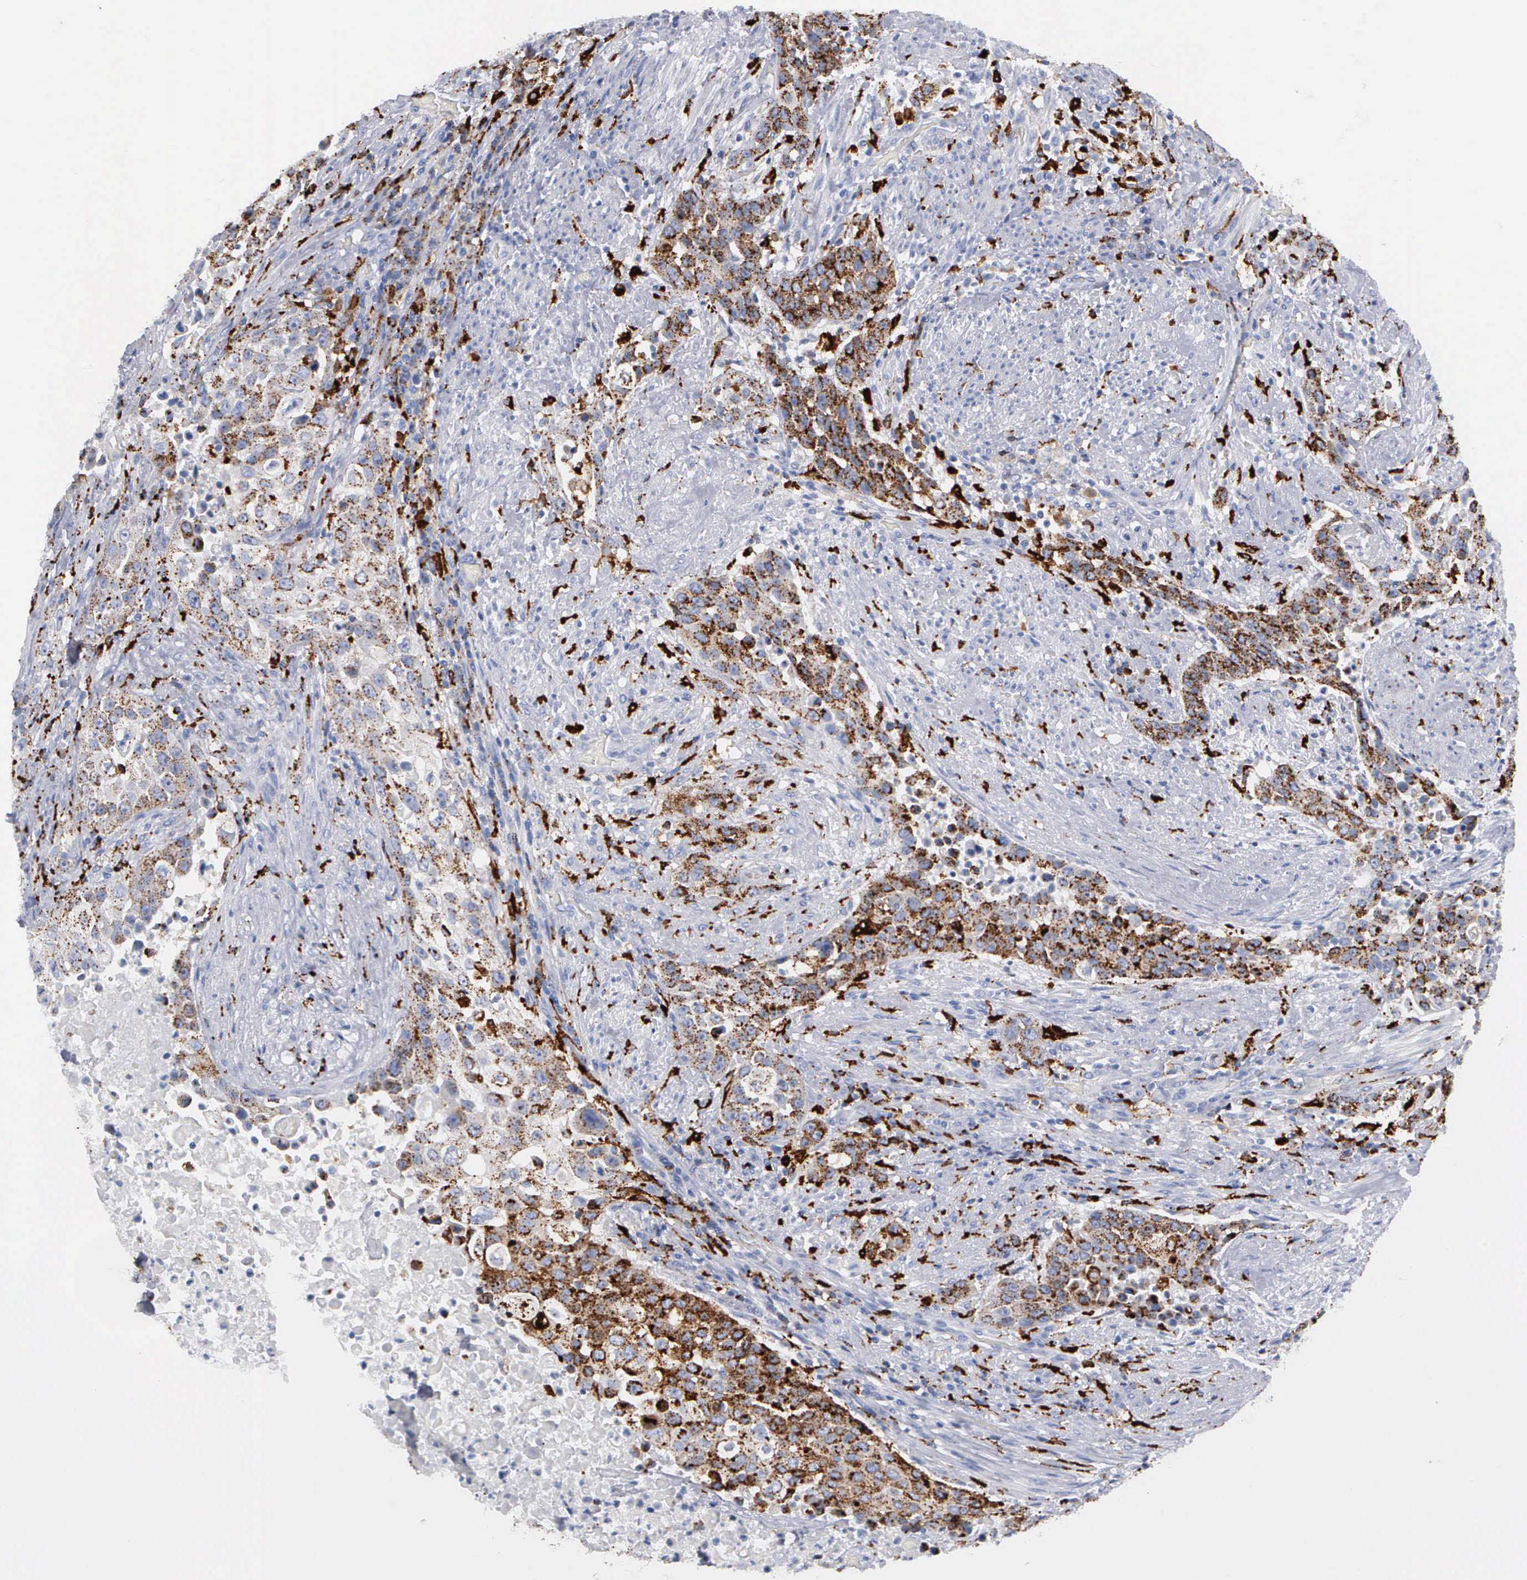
{"staining": {"intensity": "moderate", "quantity": ">75%", "location": "cytoplasmic/membranous"}, "tissue": "urothelial cancer", "cell_type": "Tumor cells", "image_type": "cancer", "snomed": [{"axis": "morphology", "description": "Urothelial carcinoma, High grade"}, {"axis": "topography", "description": "Urinary bladder"}], "caption": "There is medium levels of moderate cytoplasmic/membranous staining in tumor cells of urothelial carcinoma (high-grade), as demonstrated by immunohistochemical staining (brown color).", "gene": "CTSH", "patient": {"sex": "male", "age": 74}}